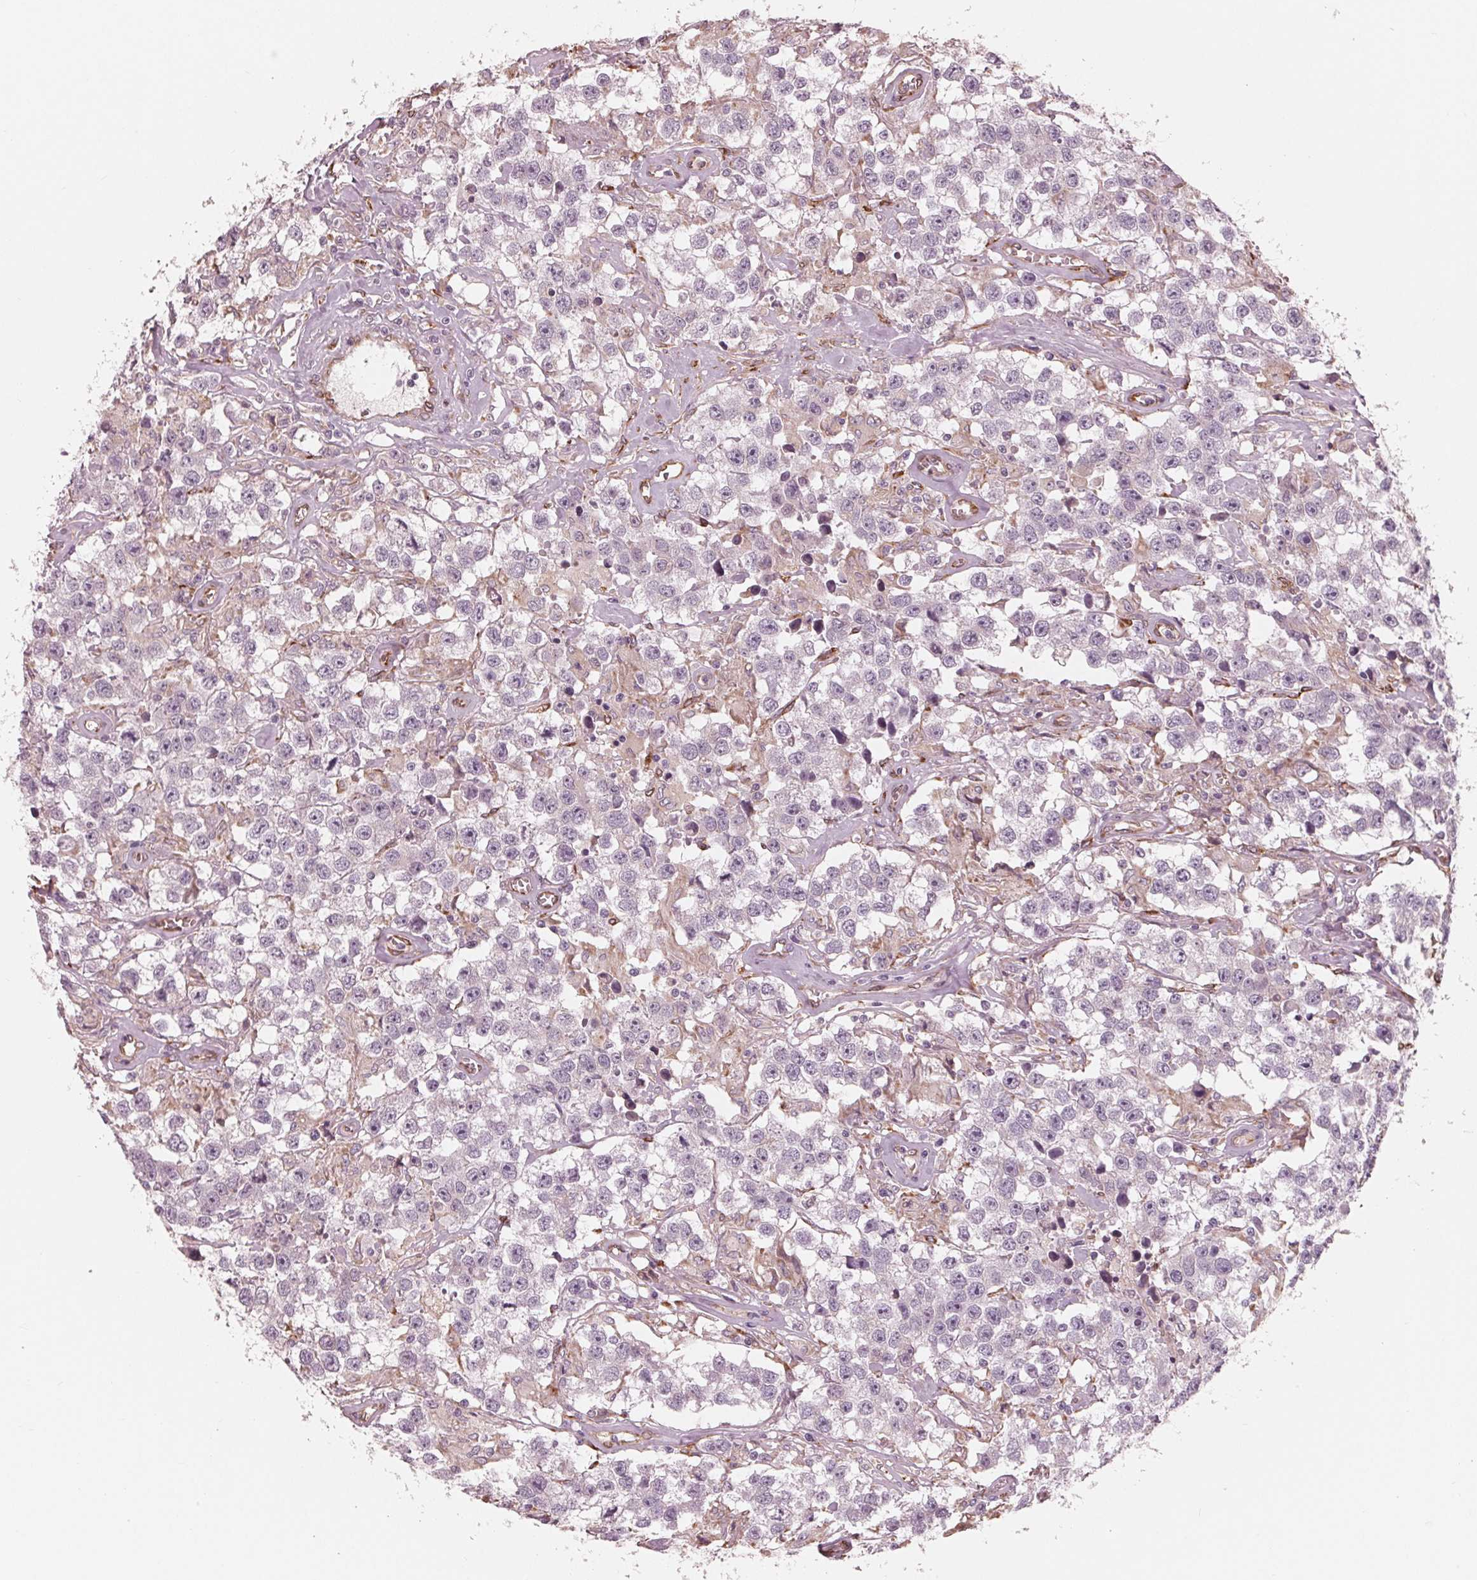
{"staining": {"intensity": "negative", "quantity": "none", "location": "none"}, "tissue": "testis cancer", "cell_type": "Tumor cells", "image_type": "cancer", "snomed": [{"axis": "morphology", "description": "Seminoma, NOS"}, {"axis": "topography", "description": "Testis"}], "caption": "The immunohistochemistry histopathology image has no significant positivity in tumor cells of testis seminoma tissue.", "gene": "IKBIP", "patient": {"sex": "male", "age": 43}}